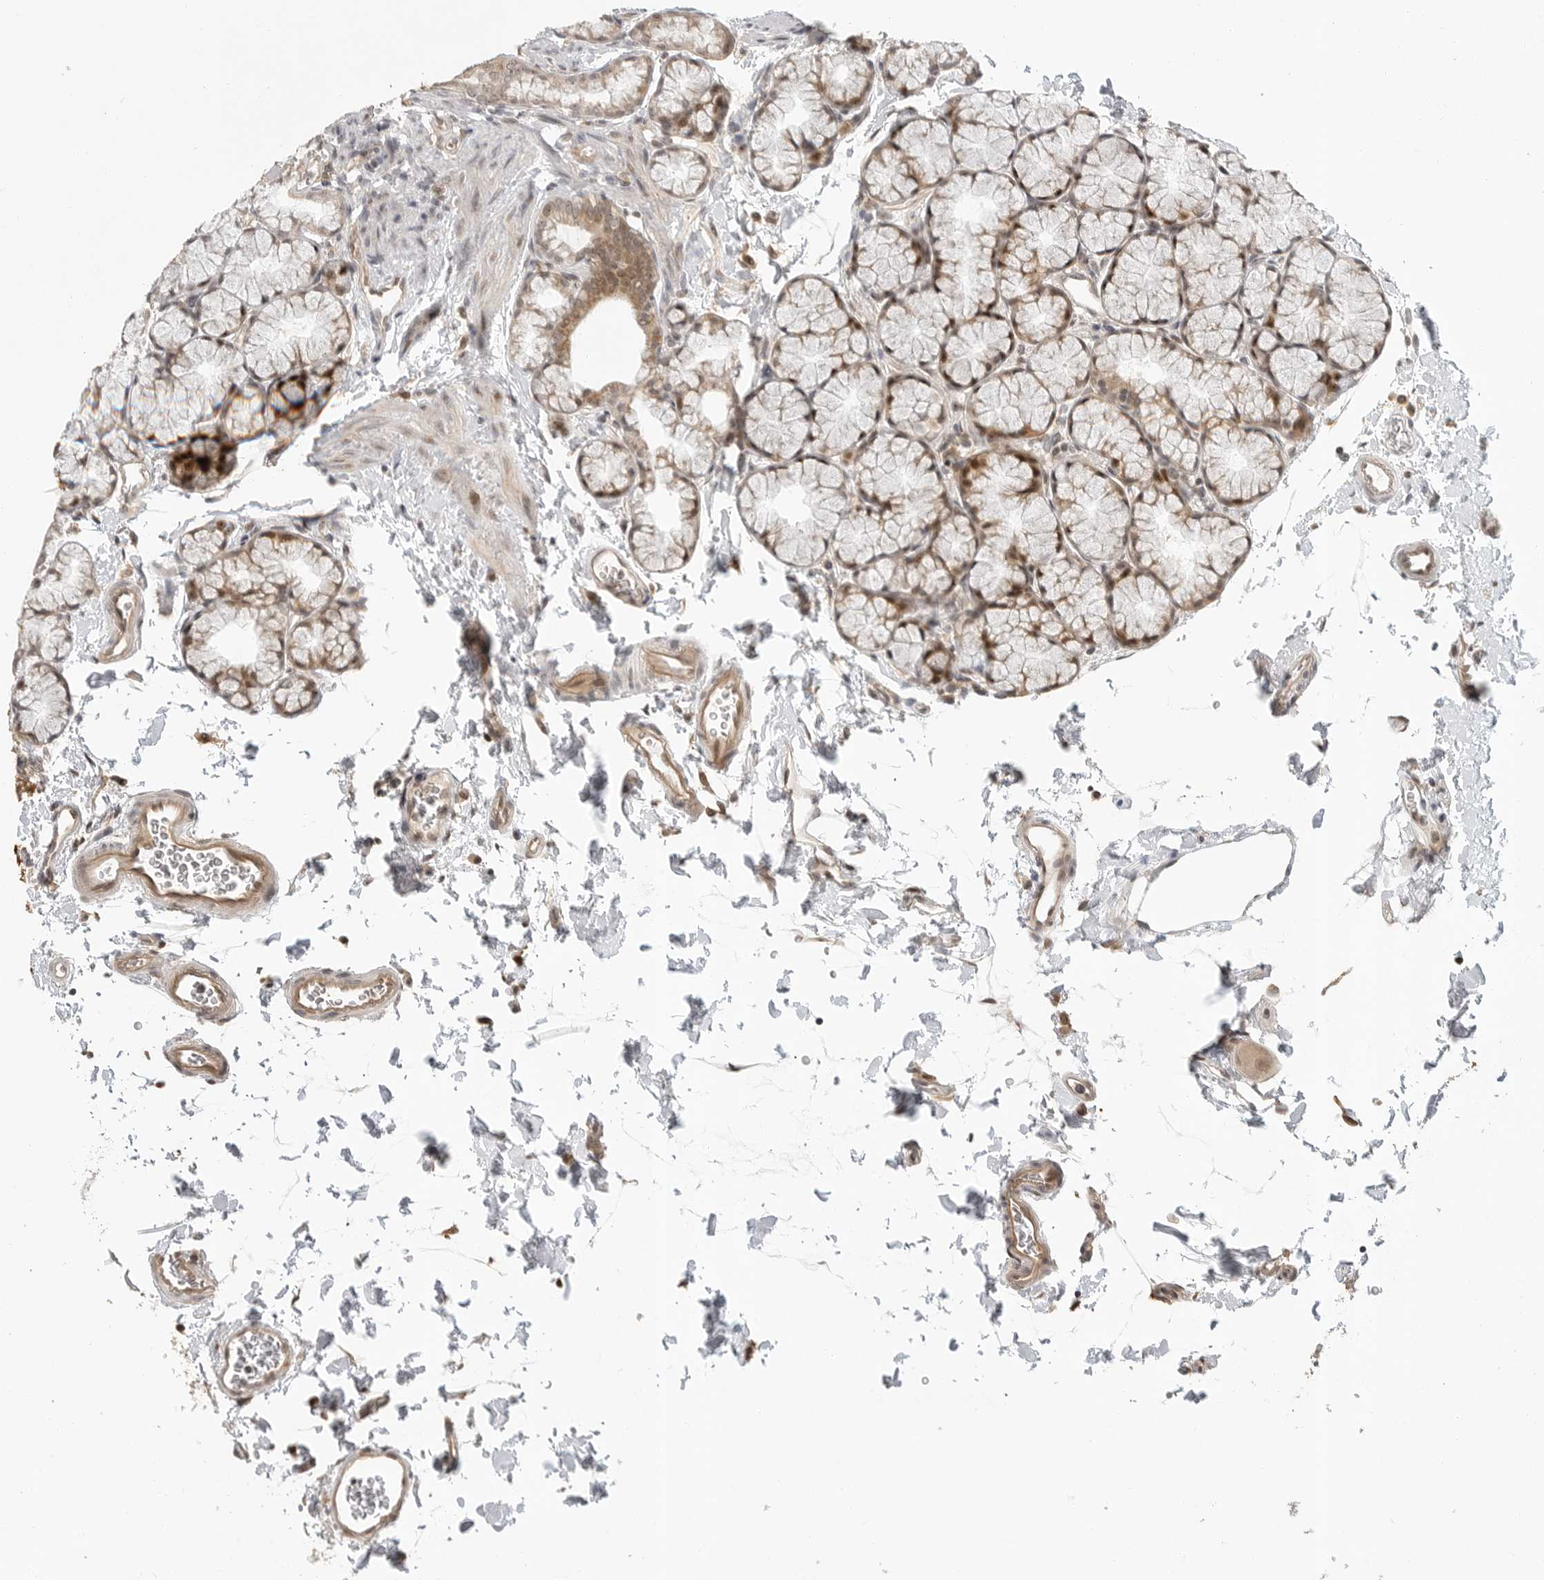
{"staining": {"intensity": "strong", "quantity": ">75%", "location": "cytoplasmic/membranous,nuclear"}, "tissue": "duodenum", "cell_type": "Glandular cells", "image_type": "normal", "snomed": [{"axis": "morphology", "description": "Normal tissue, NOS"}, {"axis": "topography", "description": "Duodenum"}], "caption": "Protein expression analysis of normal duodenum demonstrates strong cytoplasmic/membranous,nuclear positivity in approximately >75% of glandular cells.", "gene": "BMP2K", "patient": {"sex": "male", "age": 54}}